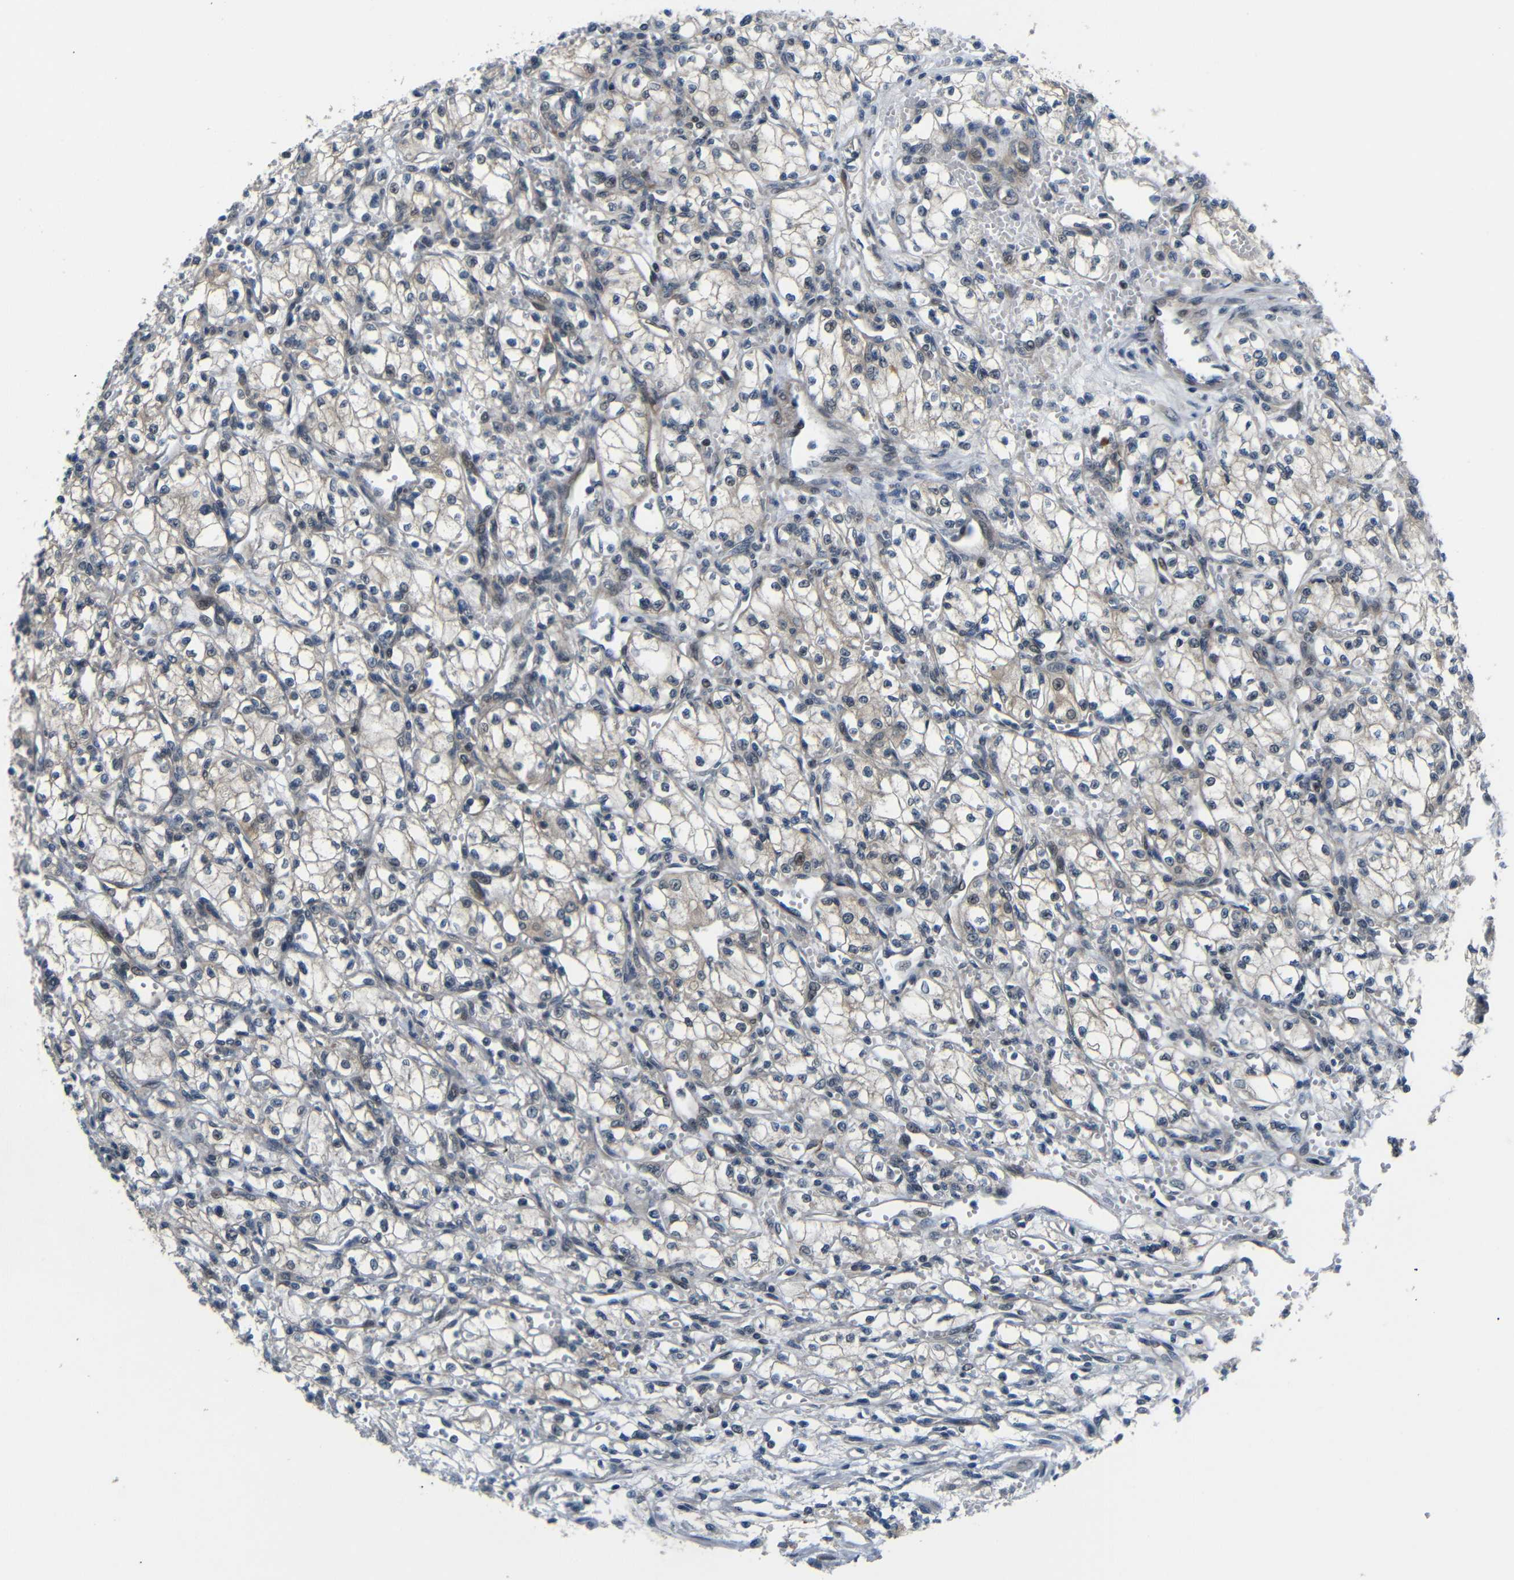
{"staining": {"intensity": "weak", "quantity": "<25%", "location": "cytoplasmic/membranous"}, "tissue": "renal cancer", "cell_type": "Tumor cells", "image_type": "cancer", "snomed": [{"axis": "morphology", "description": "Normal tissue, NOS"}, {"axis": "morphology", "description": "Adenocarcinoma, NOS"}, {"axis": "topography", "description": "Kidney"}], "caption": "Immunohistochemical staining of renal cancer shows no significant staining in tumor cells.", "gene": "SYDE1", "patient": {"sex": "male", "age": 59}}